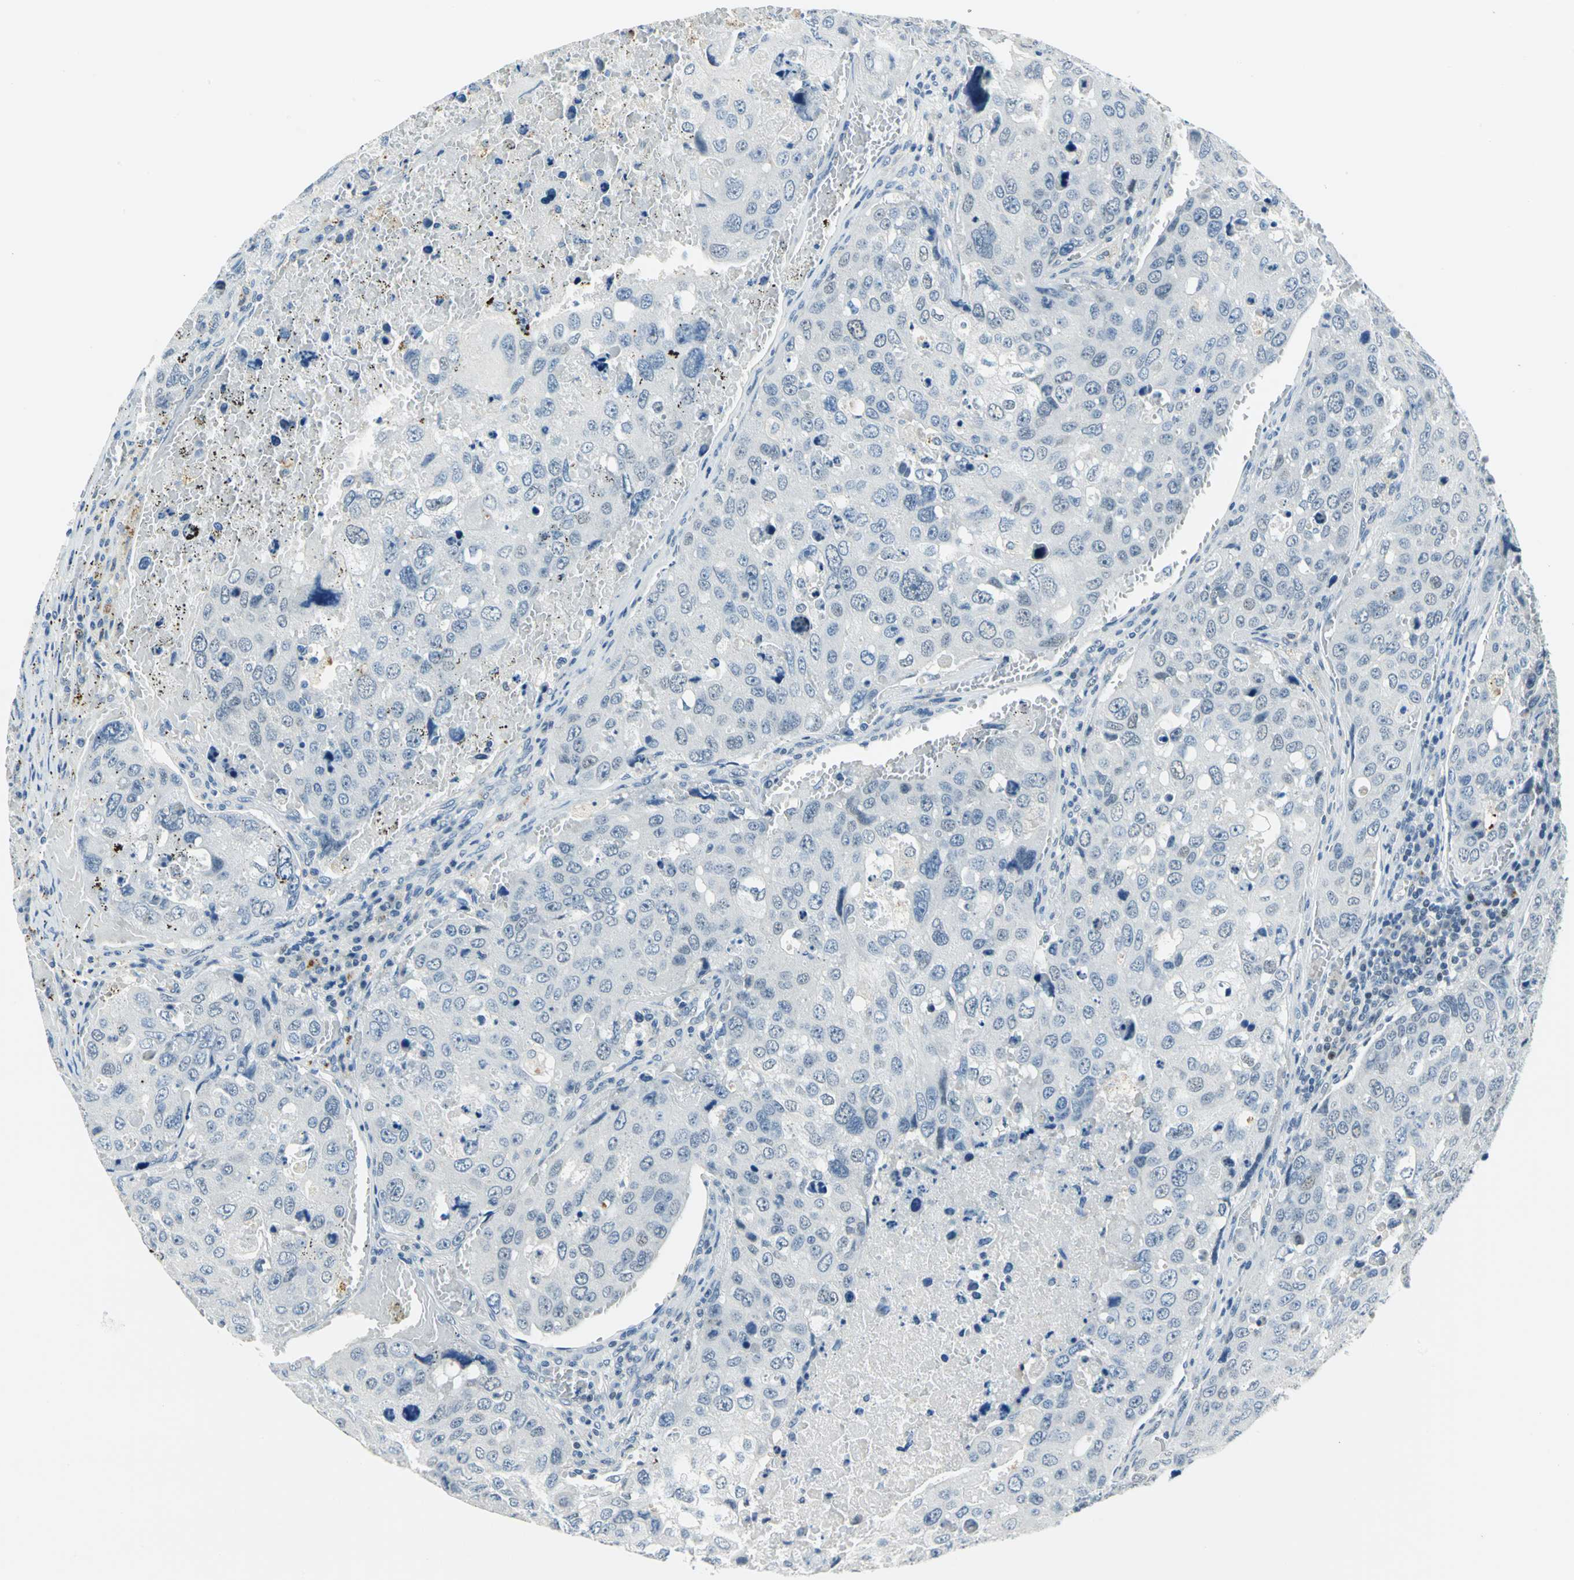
{"staining": {"intensity": "negative", "quantity": "none", "location": "none"}, "tissue": "urothelial cancer", "cell_type": "Tumor cells", "image_type": "cancer", "snomed": [{"axis": "morphology", "description": "Urothelial carcinoma, High grade"}, {"axis": "topography", "description": "Lymph node"}, {"axis": "topography", "description": "Urinary bladder"}], "caption": "Image shows no protein expression in tumor cells of urothelial cancer tissue.", "gene": "RAD17", "patient": {"sex": "male", "age": 51}}